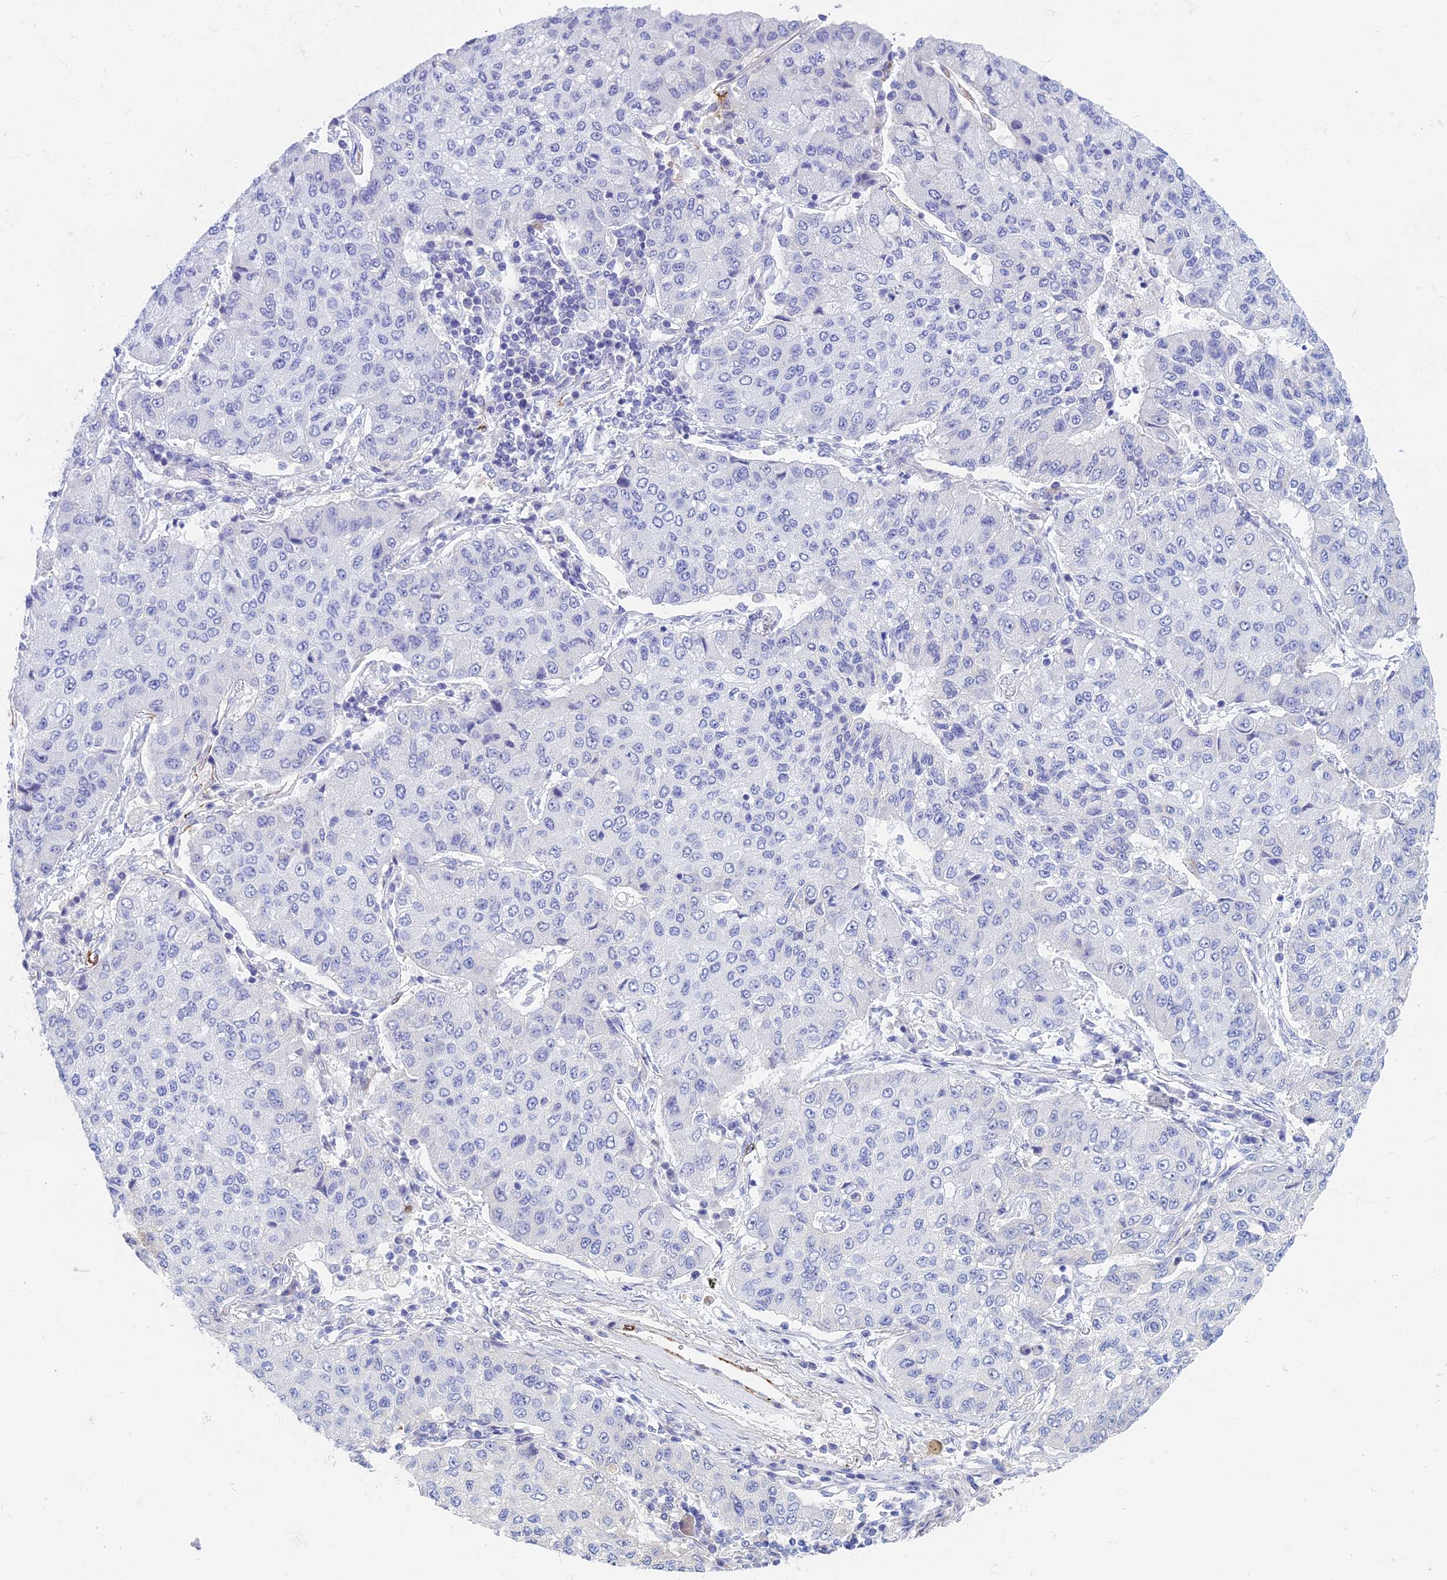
{"staining": {"intensity": "negative", "quantity": "none", "location": "none"}, "tissue": "lung cancer", "cell_type": "Tumor cells", "image_type": "cancer", "snomed": [{"axis": "morphology", "description": "Squamous cell carcinoma, NOS"}, {"axis": "topography", "description": "Lung"}], "caption": "Immunohistochemical staining of human lung cancer (squamous cell carcinoma) demonstrates no significant expression in tumor cells.", "gene": "ETFRF1", "patient": {"sex": "male", "age": 74}}